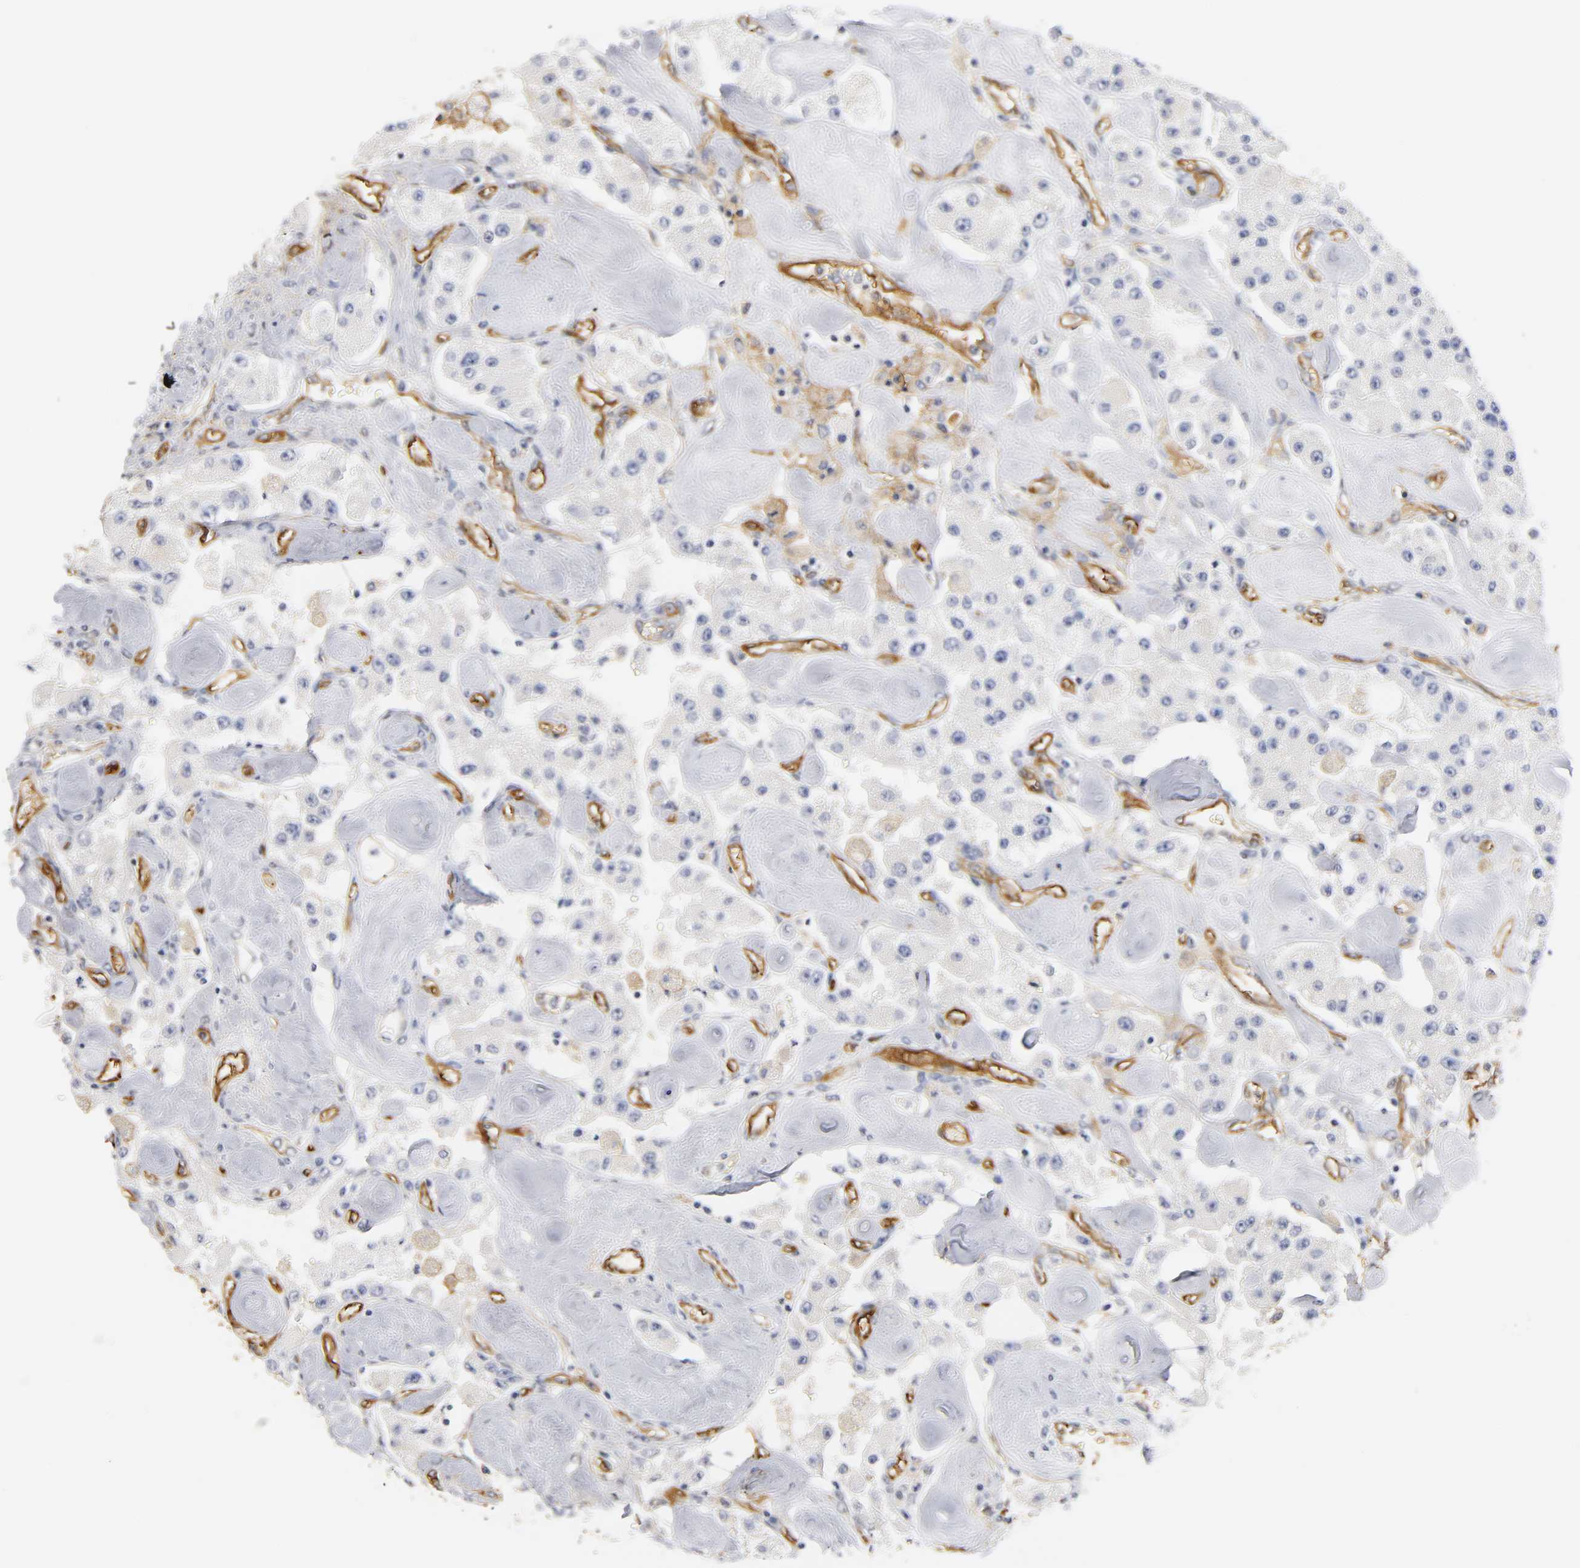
{"staining": {"intensity": "negative", "quantity": "none", "location": "none"}, "tissue": "carcinoid", "cell_type": "Tumor cells", "image_type": "cancer", "snomed": [{"axis": "morphology", "description": "Carcinoid, malignant, NOS"}, {"axis": "topography", "description": "Pancreas"}], "caption": "Immunohistochemical staining of human carcinoid shows no significant expression in tumor cells.", "gene": "ICAM1", "patient": {"sex": "male", "age": 41}}